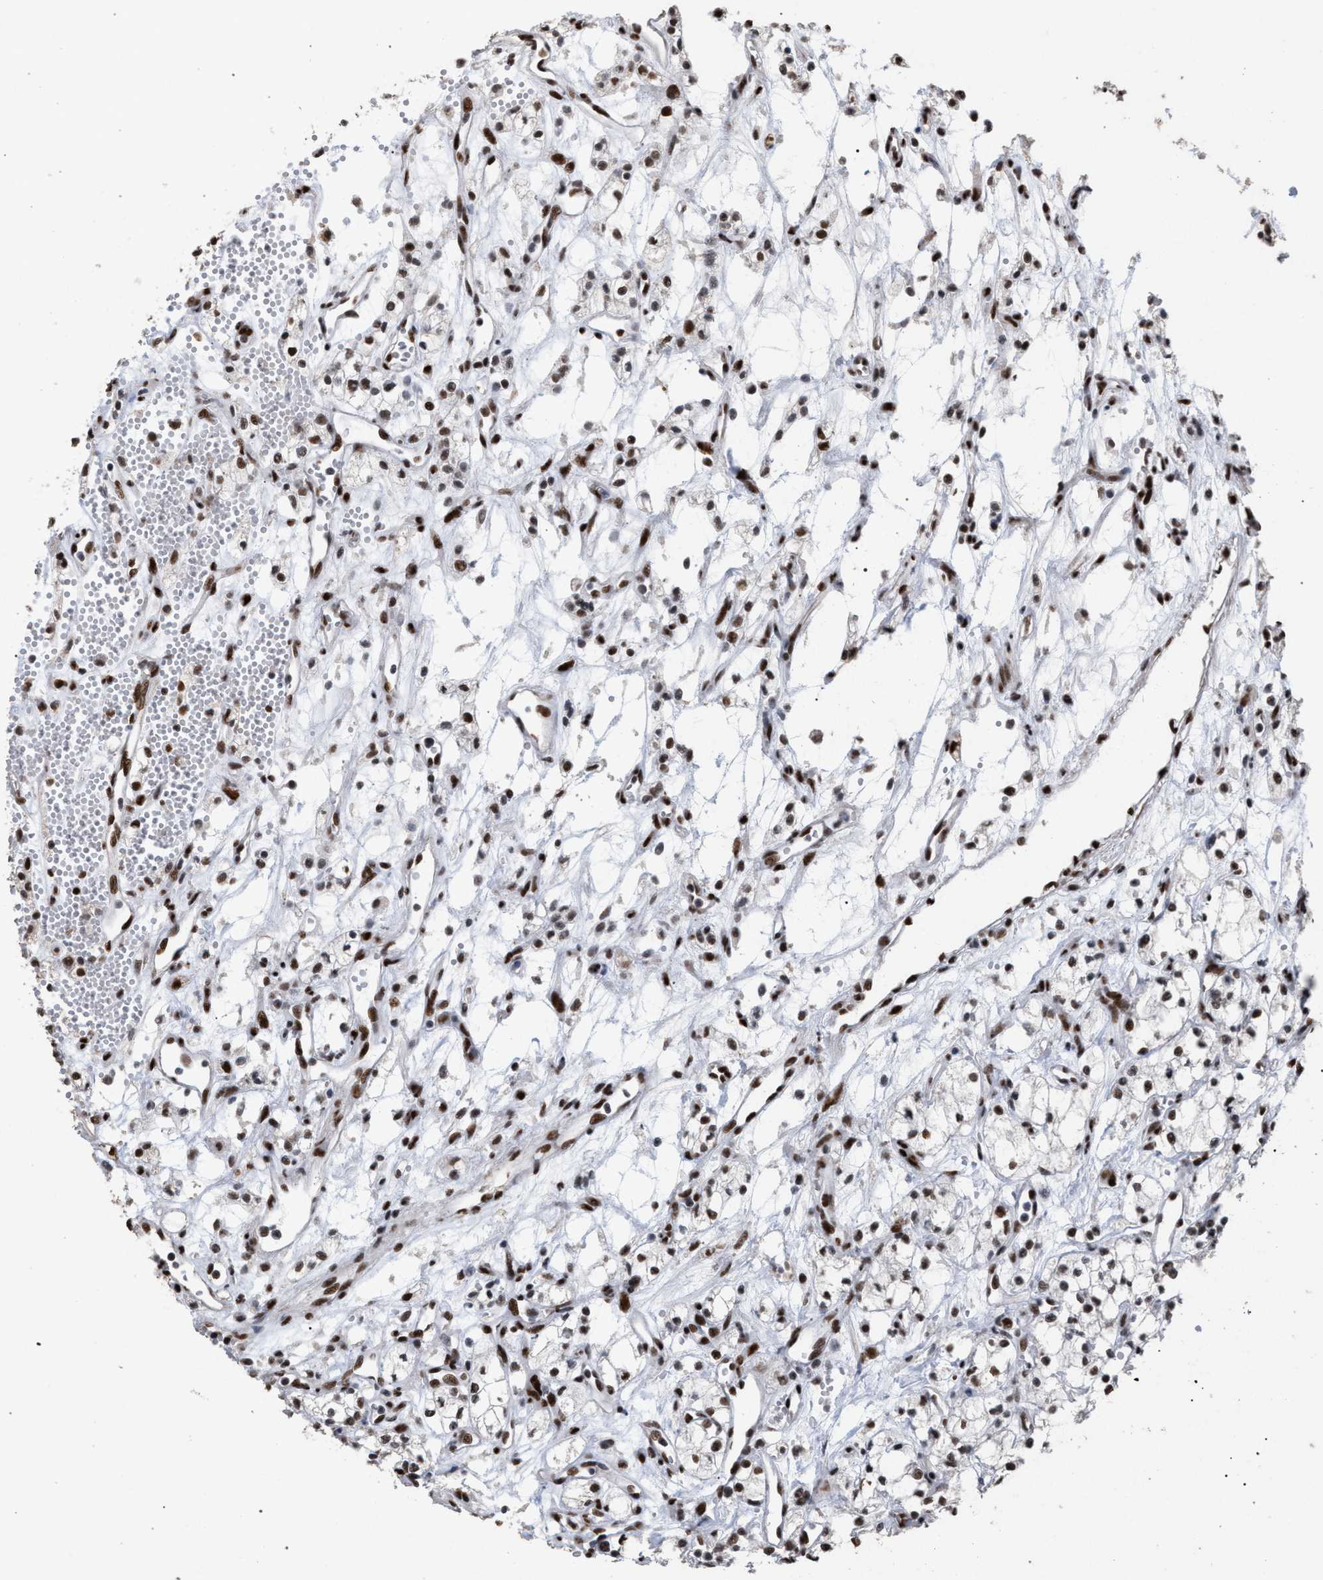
{"staining": {"intensity": "moderate", "quantity": ">75%", "location": "nuclear"}, "tissue": "renal cancer", "cell_type": "Tumor cells", "image_type": "cancer", "snomed": [{"axis": "morphology", "description": "Adenocarcinoma, NOS"}, {"axis": "topography", "description": "Kidney"}], "caption": "This photomicrograph shows immunohistochemistry staining of renal adenocarcinoma, with medium moderate nuclear staining in approximately >75% of tumor cells.", "gene": "TP53BP1", "patient": {"sex": "male", "age": 59}}